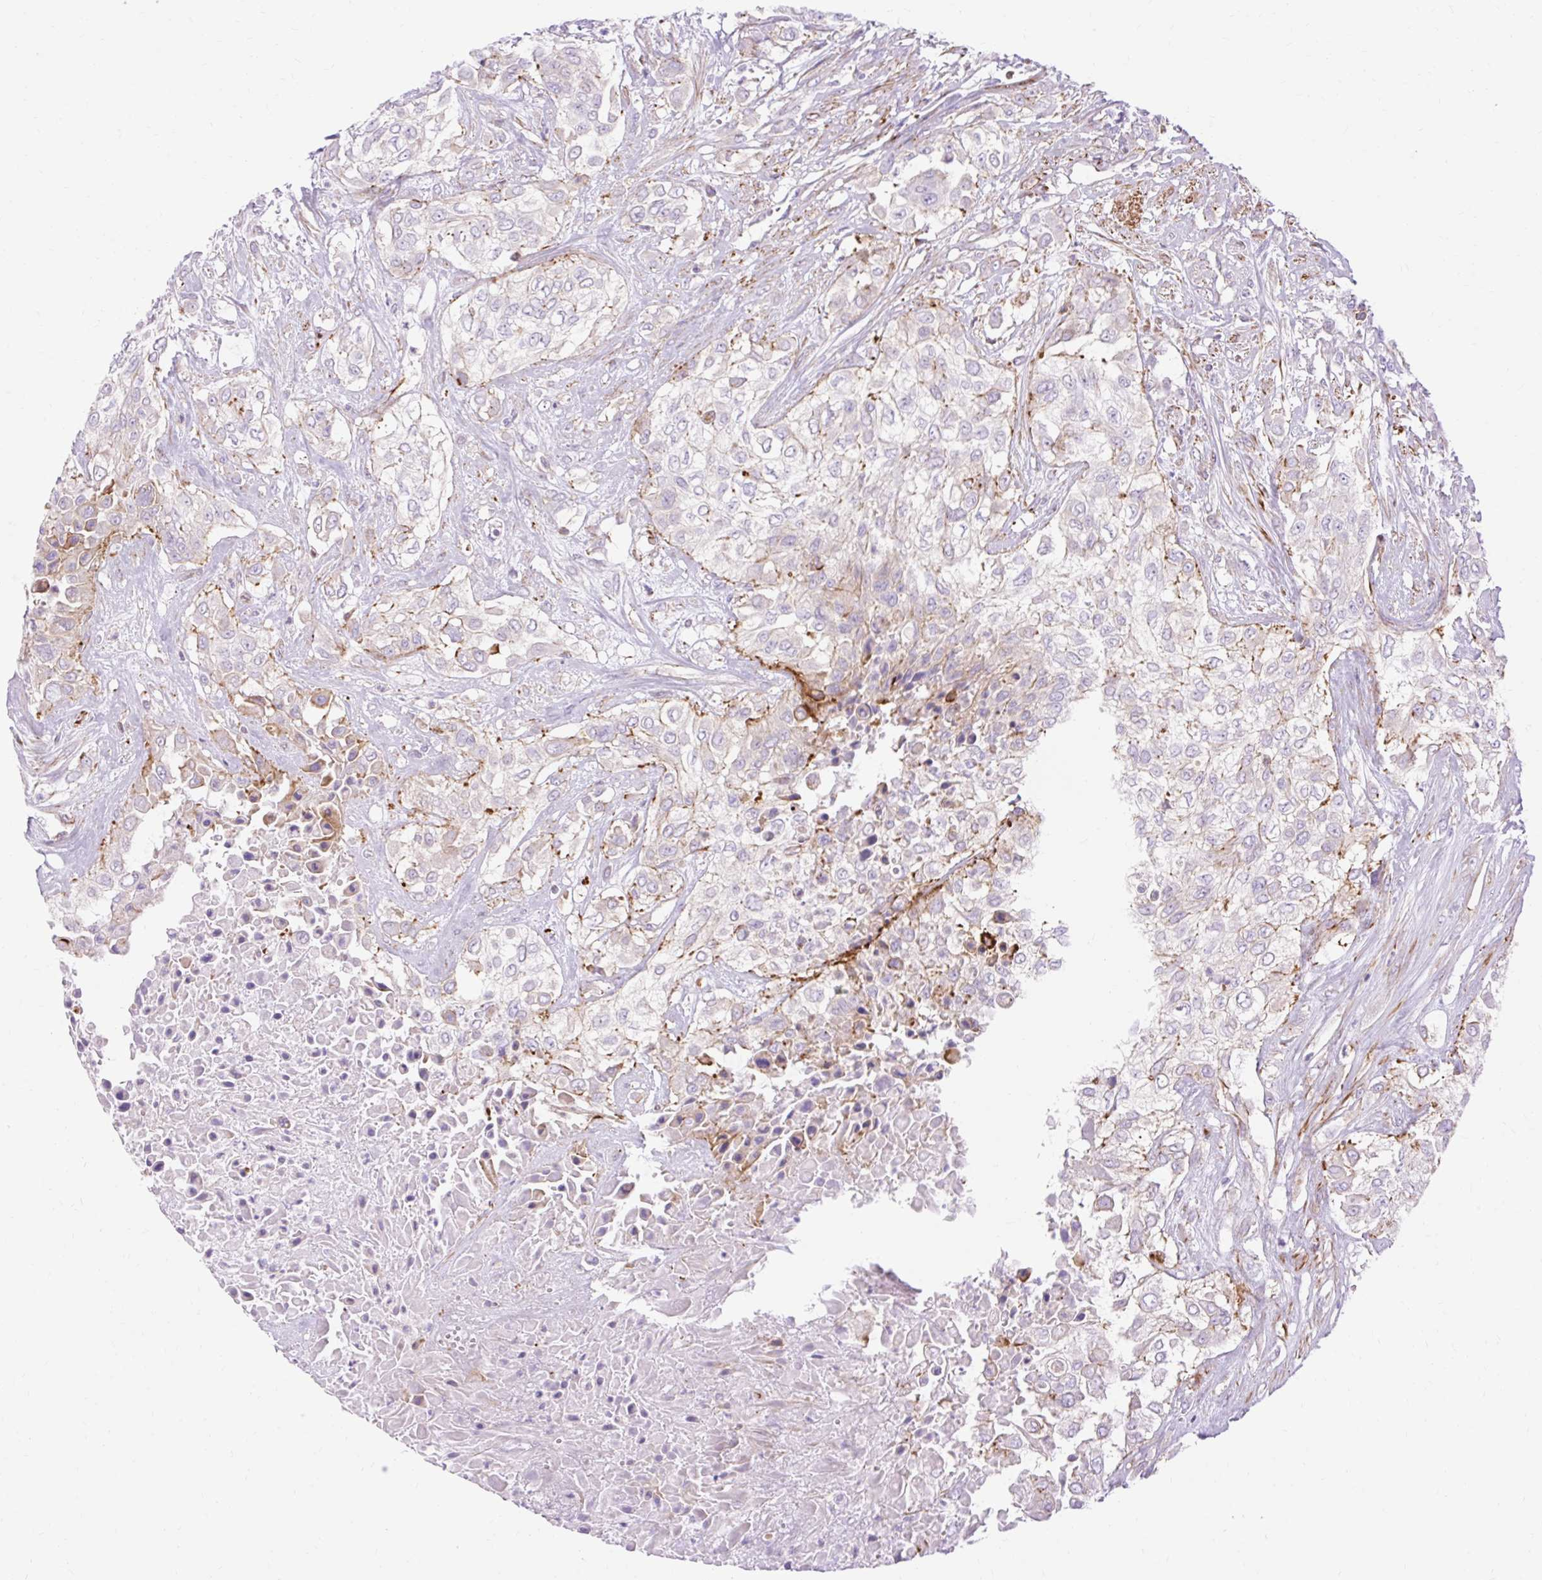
{"staining": {"intensity": "negative", "quantity": "none", "location": "none"}, "tissue": "urothelial cancer", "cell_type": "Tumor cells", "image_type": "cancer", "snomed": [{"axis": "morphology", "description": "Urothelial carcinoma, High grade"}, {"axis": "topography", "description": "Urinary bladder"}], "caption": "The IHC micrograph has no significant expression in tumor cells of high-grade urothelial carcinoma tissue.", "gene": "CORO7-PAM16", "patient": {"sex": "male", "age": 57}}